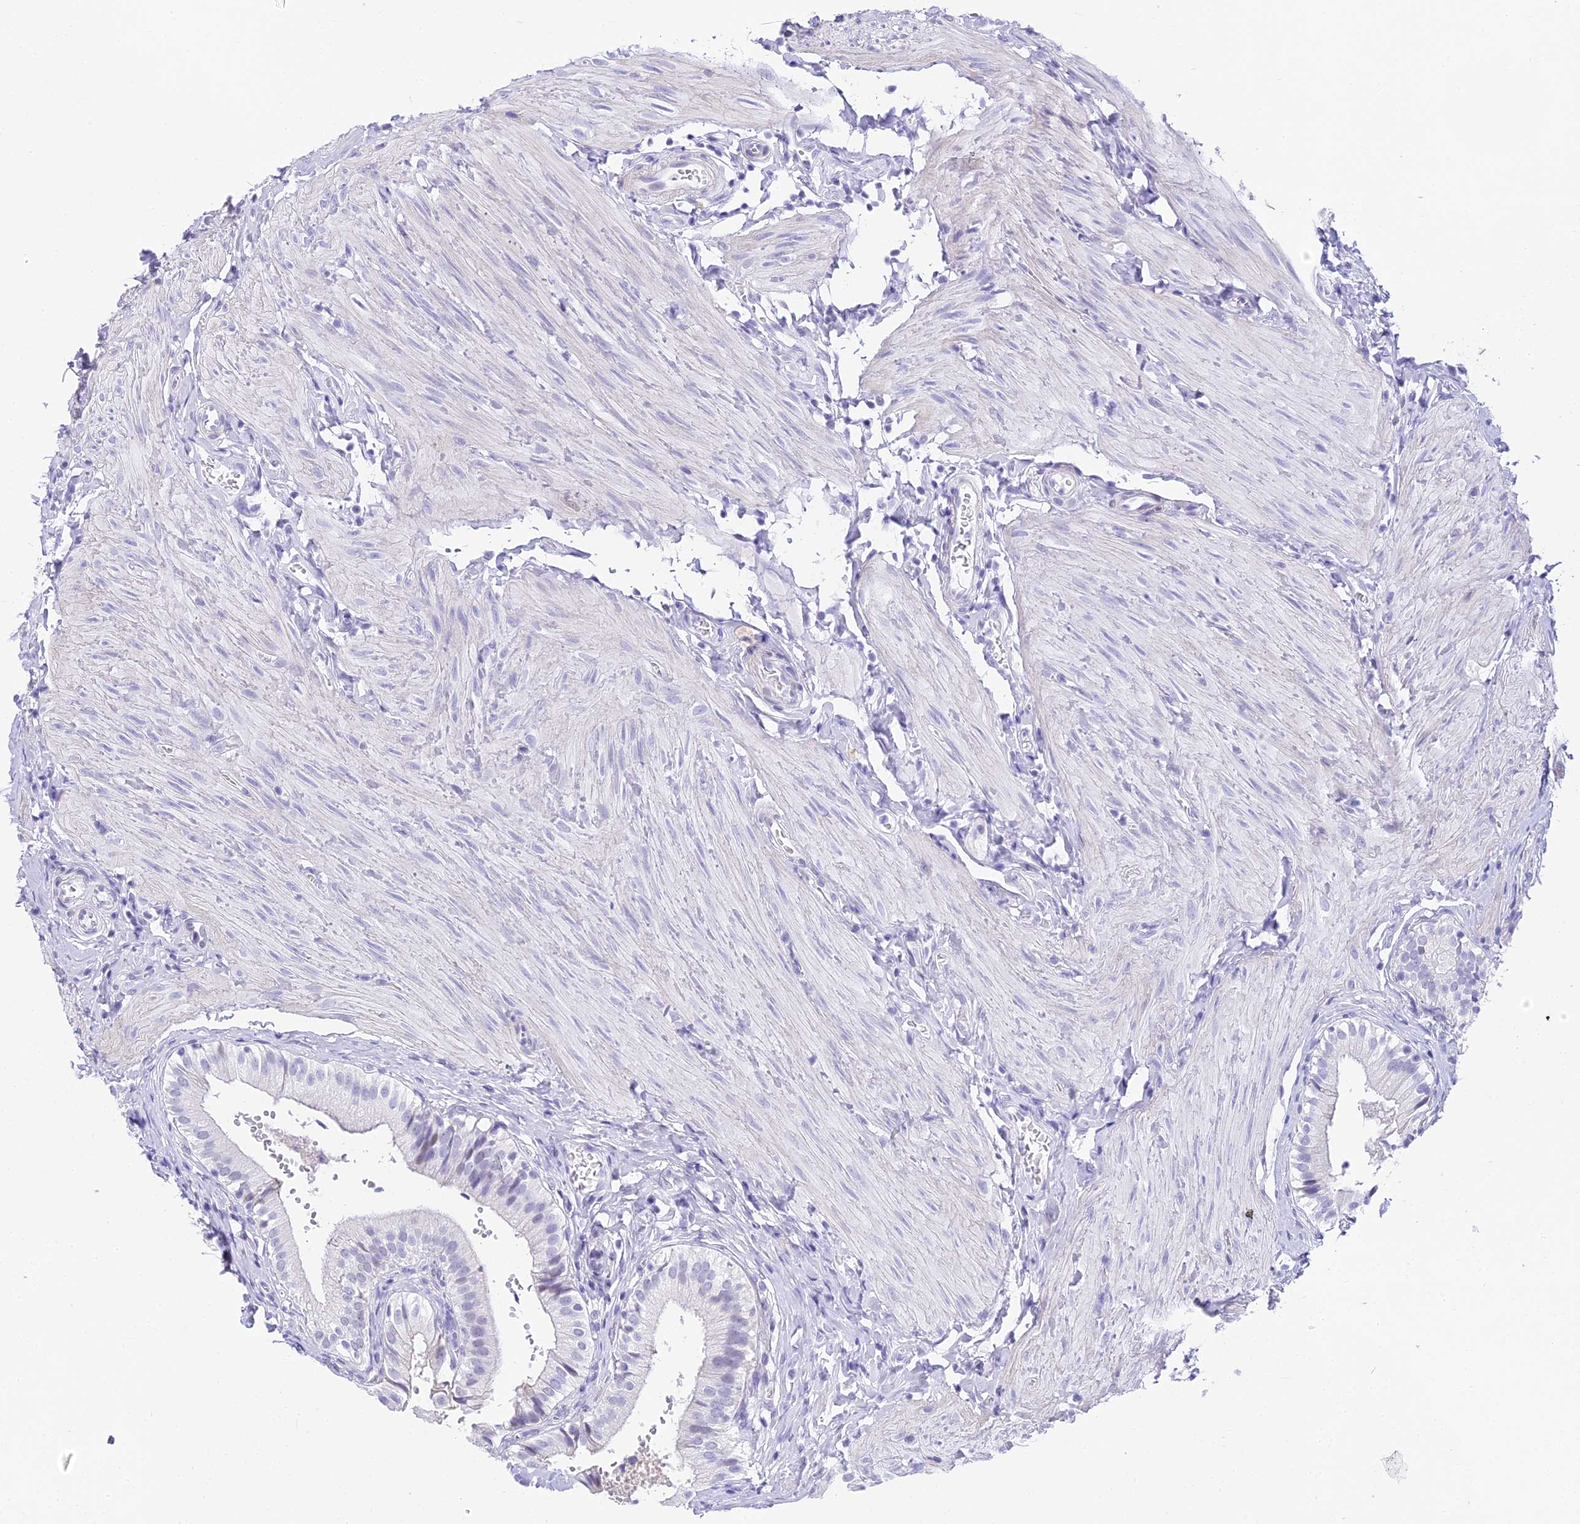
{"staining": {"intensity": "negative", "quantity": "none", "location": "none"}, "tissue": "gallbladder", "cell_type": "Glandular cells", "image_type": "normal", "snomed": [{"axis": "morphology", "description": "Normal tissue, NOS"}, {"axis": "topography", "description": "Gallbladder"}], "caption": "This histopathology image is of unremarkable gallbladder stained with immunohistochemistry to label a protein in brown with the nuclei are counter-stained blue. There is no expression in glandular cells.", "gene": "ABHD14A", "patient": {"sex": "female", "age": 47}}